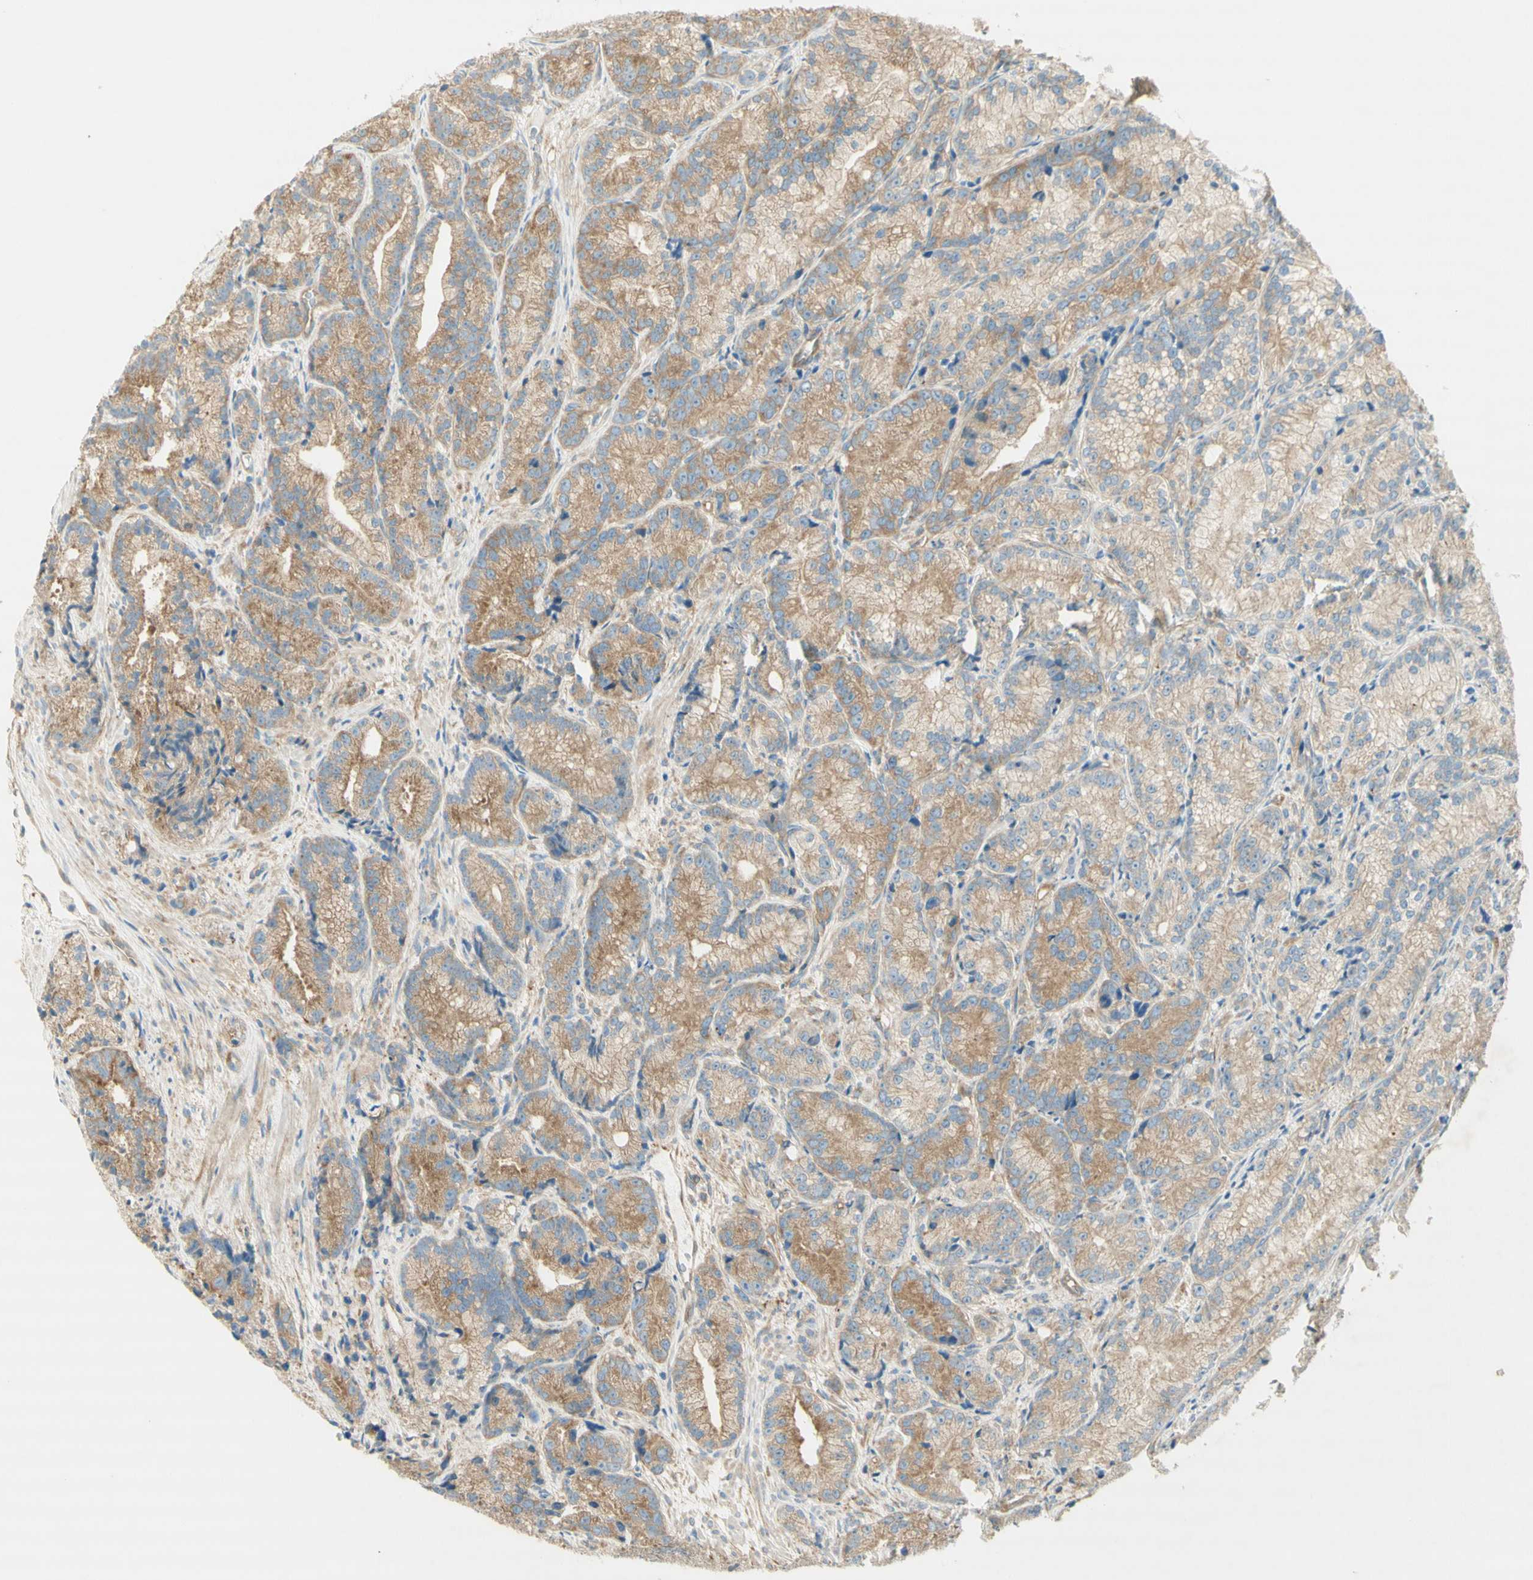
{"staining": {"intensity": "moderate", "quantity": "25%-75%", "location": "cytoplasmic/membranous"}, "tissue": "prostate cancer", "cell_type": "Tumor cells", "image_type": "cancer", "snomed": [{"axis": "morphology", "description": "Adenocarcinoma, Low grade"}, {"axis": "topography", "description": "Prostate"}], "caption": "Low-grade adenocarcinoma (prostate) stained with IHC demonstrates moderate cytoplasmic/membranous positivity in approximately 25%-75% of tumor cells.", "gene": "DYNC1H1", "patient": {"sex": "male", "age": 89}}